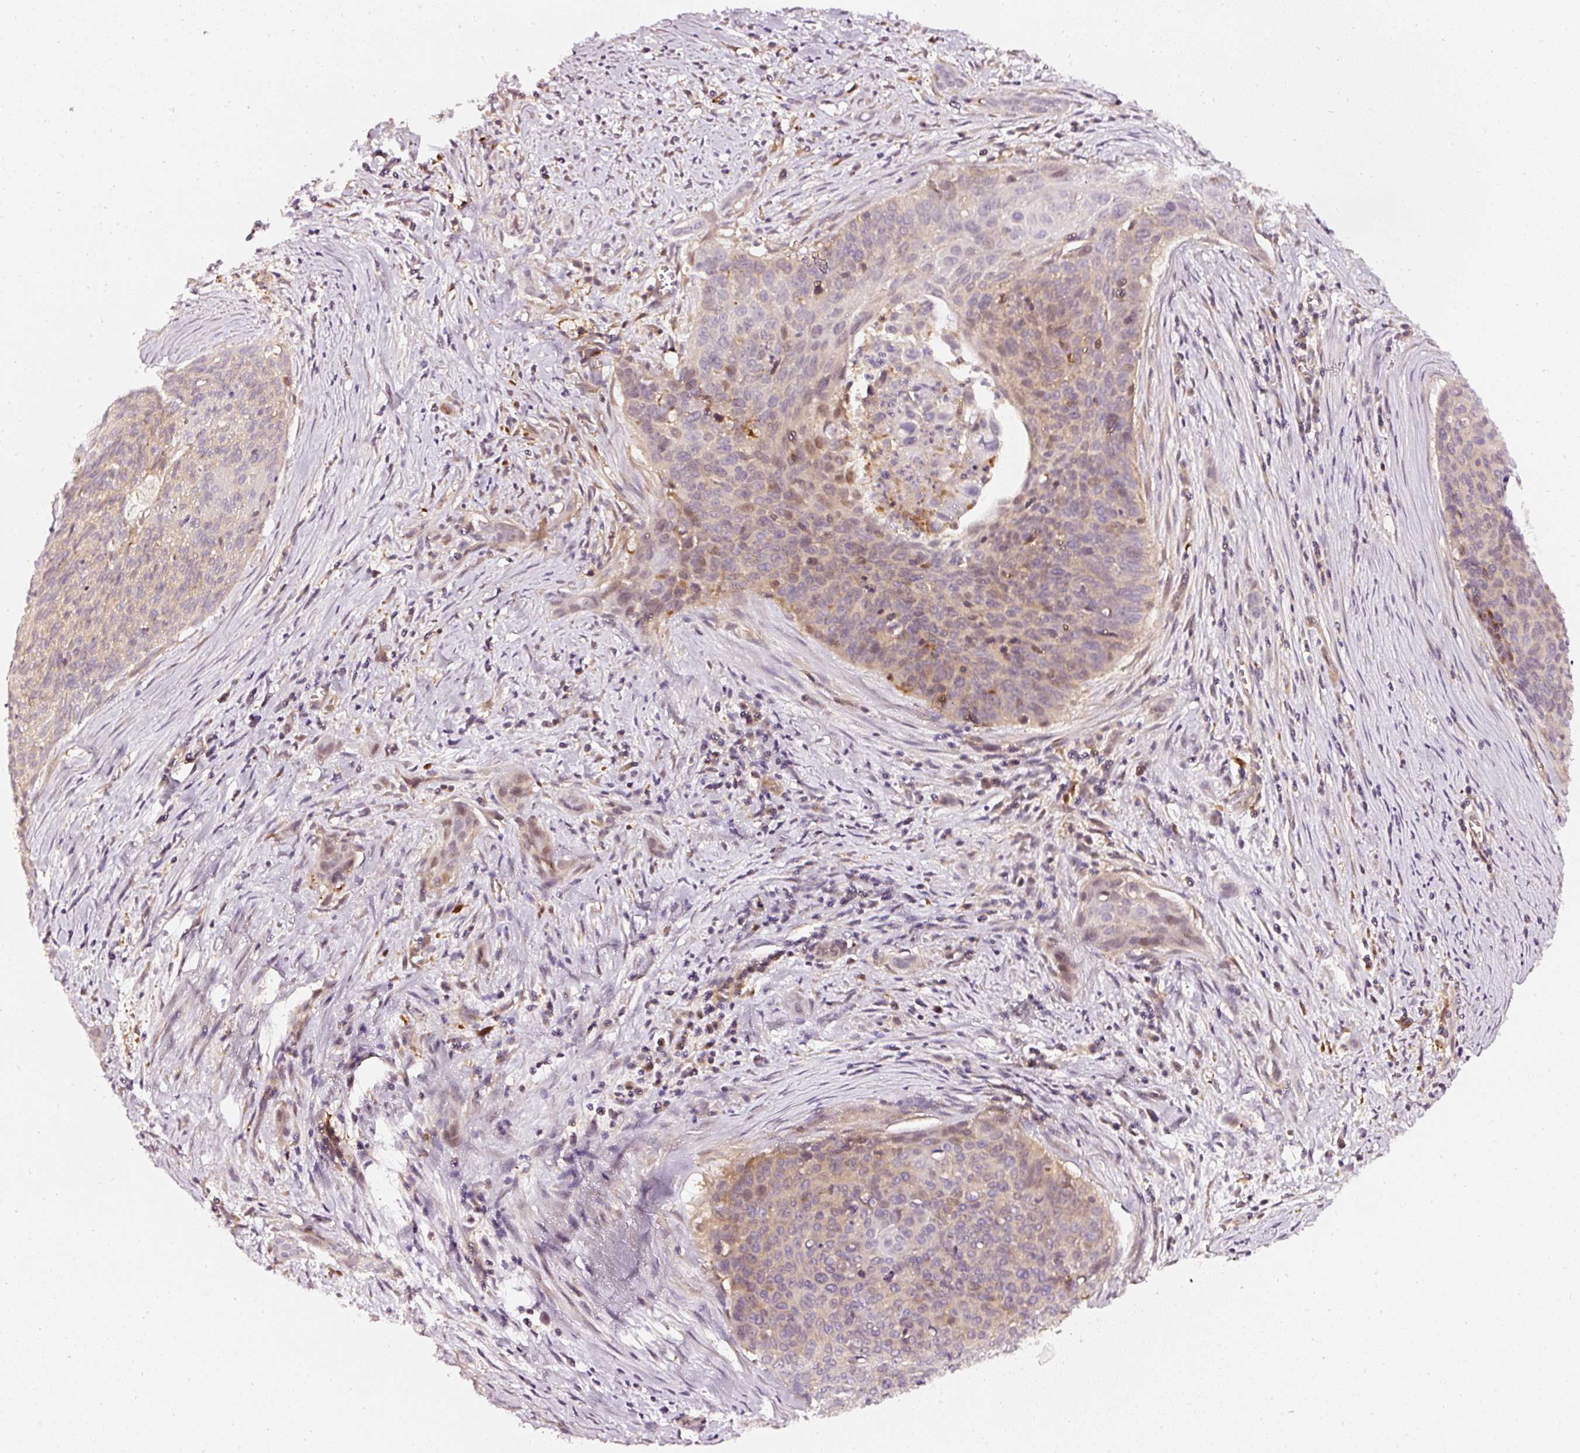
{"staining": {"intensity": "moderate", "quantity": "<25%", "location": "cytoplasmic/membranous,nuclear"}, "tissue": "cervical cancer", "cell_type": "Tumor cells", "image_type": "cancer", "snomed": [{"axis": "morphology", "description": "Squamous cell carcinoma, NOS"}, {"axis": "topography", "description": "Cervix"}], "caption": "Protein staining of cervical cancer (squamous cell carcinoma) tissue shows moderate cytoplasmic/membranous and nuclear staining in about <25% of tumor cells. (DAB IHC with brightfield microscopy, high magnification).", "gene": "ASMTL", "patient": {"sex": "female", "age": 55}}